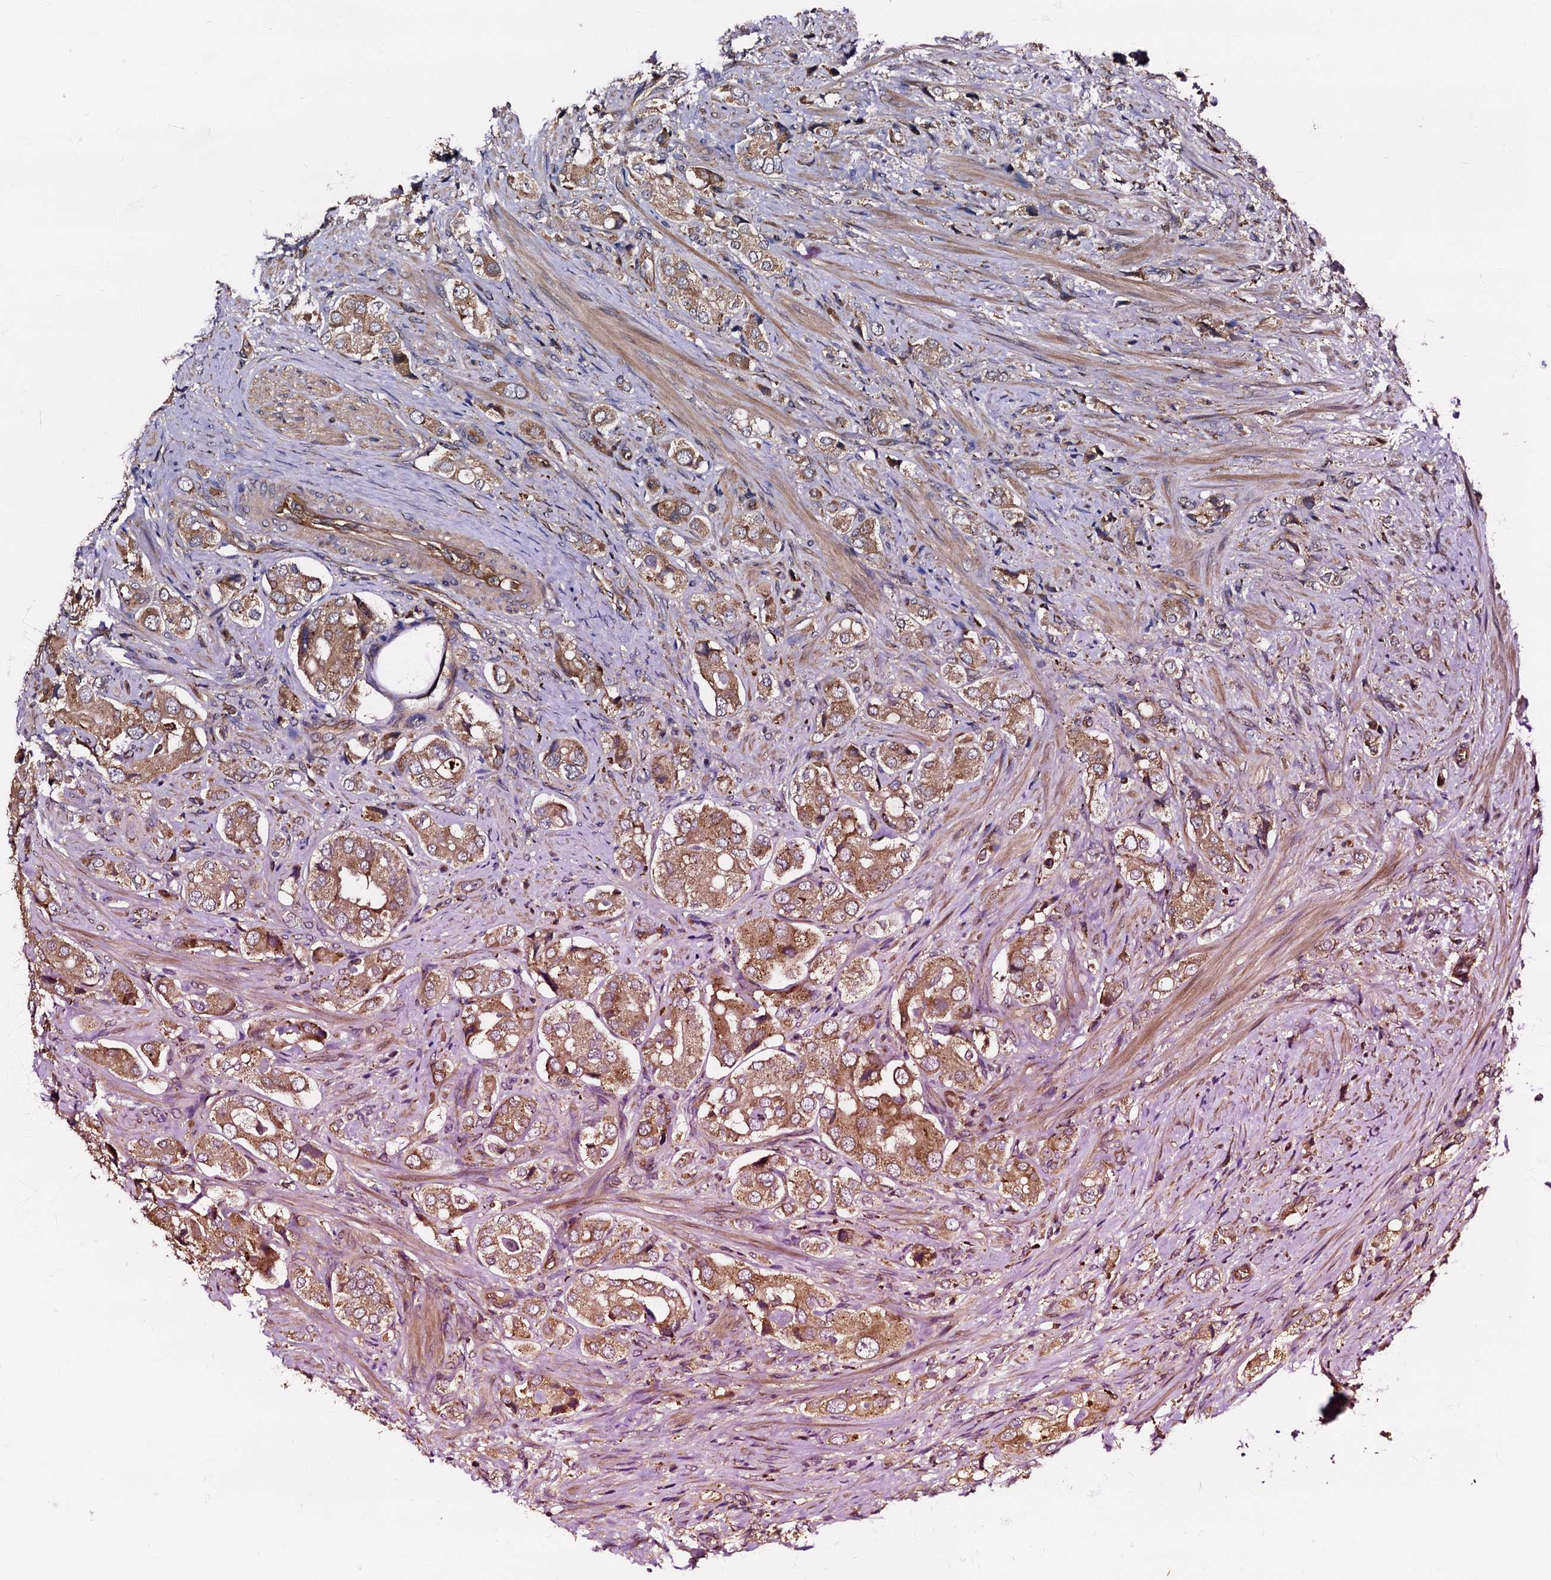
{"staining": {"intensity": "moderate", "quantity": ">75%", "location": "cytoplasmic/membranous"}, "tissue": "prostate cancer", "cell_type": "Tumor cells", "image_type": "cancer", "snomed": [{"axis": "morphology", "description": "Adenocarcinoma, High grade"}, {"axis": "topography", "description": "Prostate"}], "caption": "Immunohistochemical staining of human prostate cancer (adenocarcinoma (high-grade)) exhibits moderate cytoplasmic/membranous protein positivity in approximately >75% of tumor cells.", "gene": "PEX5", "patient": {"sex": "male", "age": 65}}